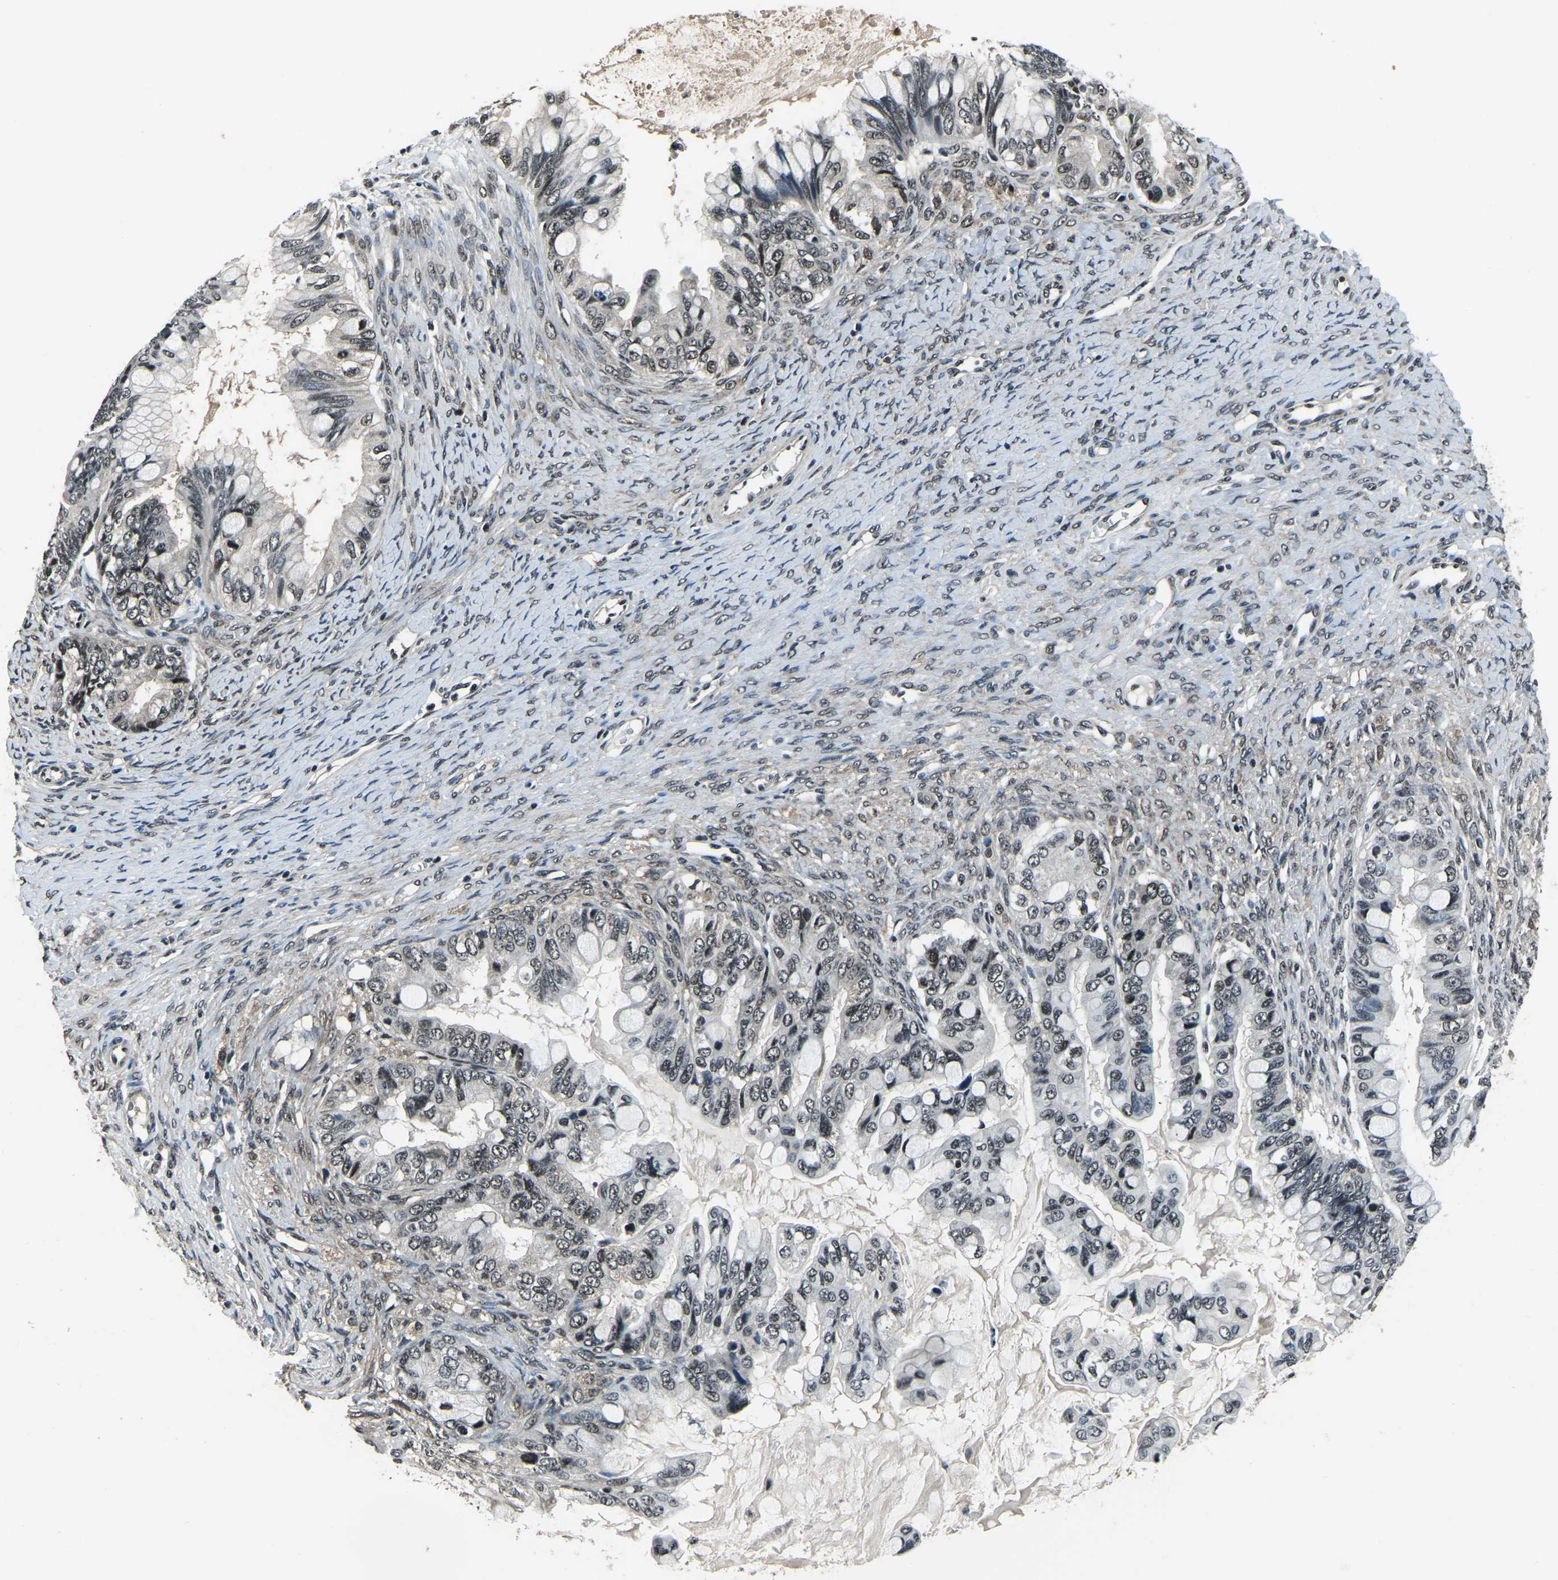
{"staining": {"intensity": "negative", "quantity": "none", "location": "none"}, "tissue": "ovarian cancer", "cell_type": "Tumor cells", "image_type": "cancer", "snomed": [{"axis": "morphology", "description": "Cystadenocarcinoma, mucinous, NOS"}, {"axis": "topography", "description": "Ovary"}], "caption": "An immunohistochemistry image of ovarian cancer is shown. There is no staining in tumor cells of ovarian cancer.", "gene": "ANKIB1", "patient": {"sex": "female", "age": 80}}